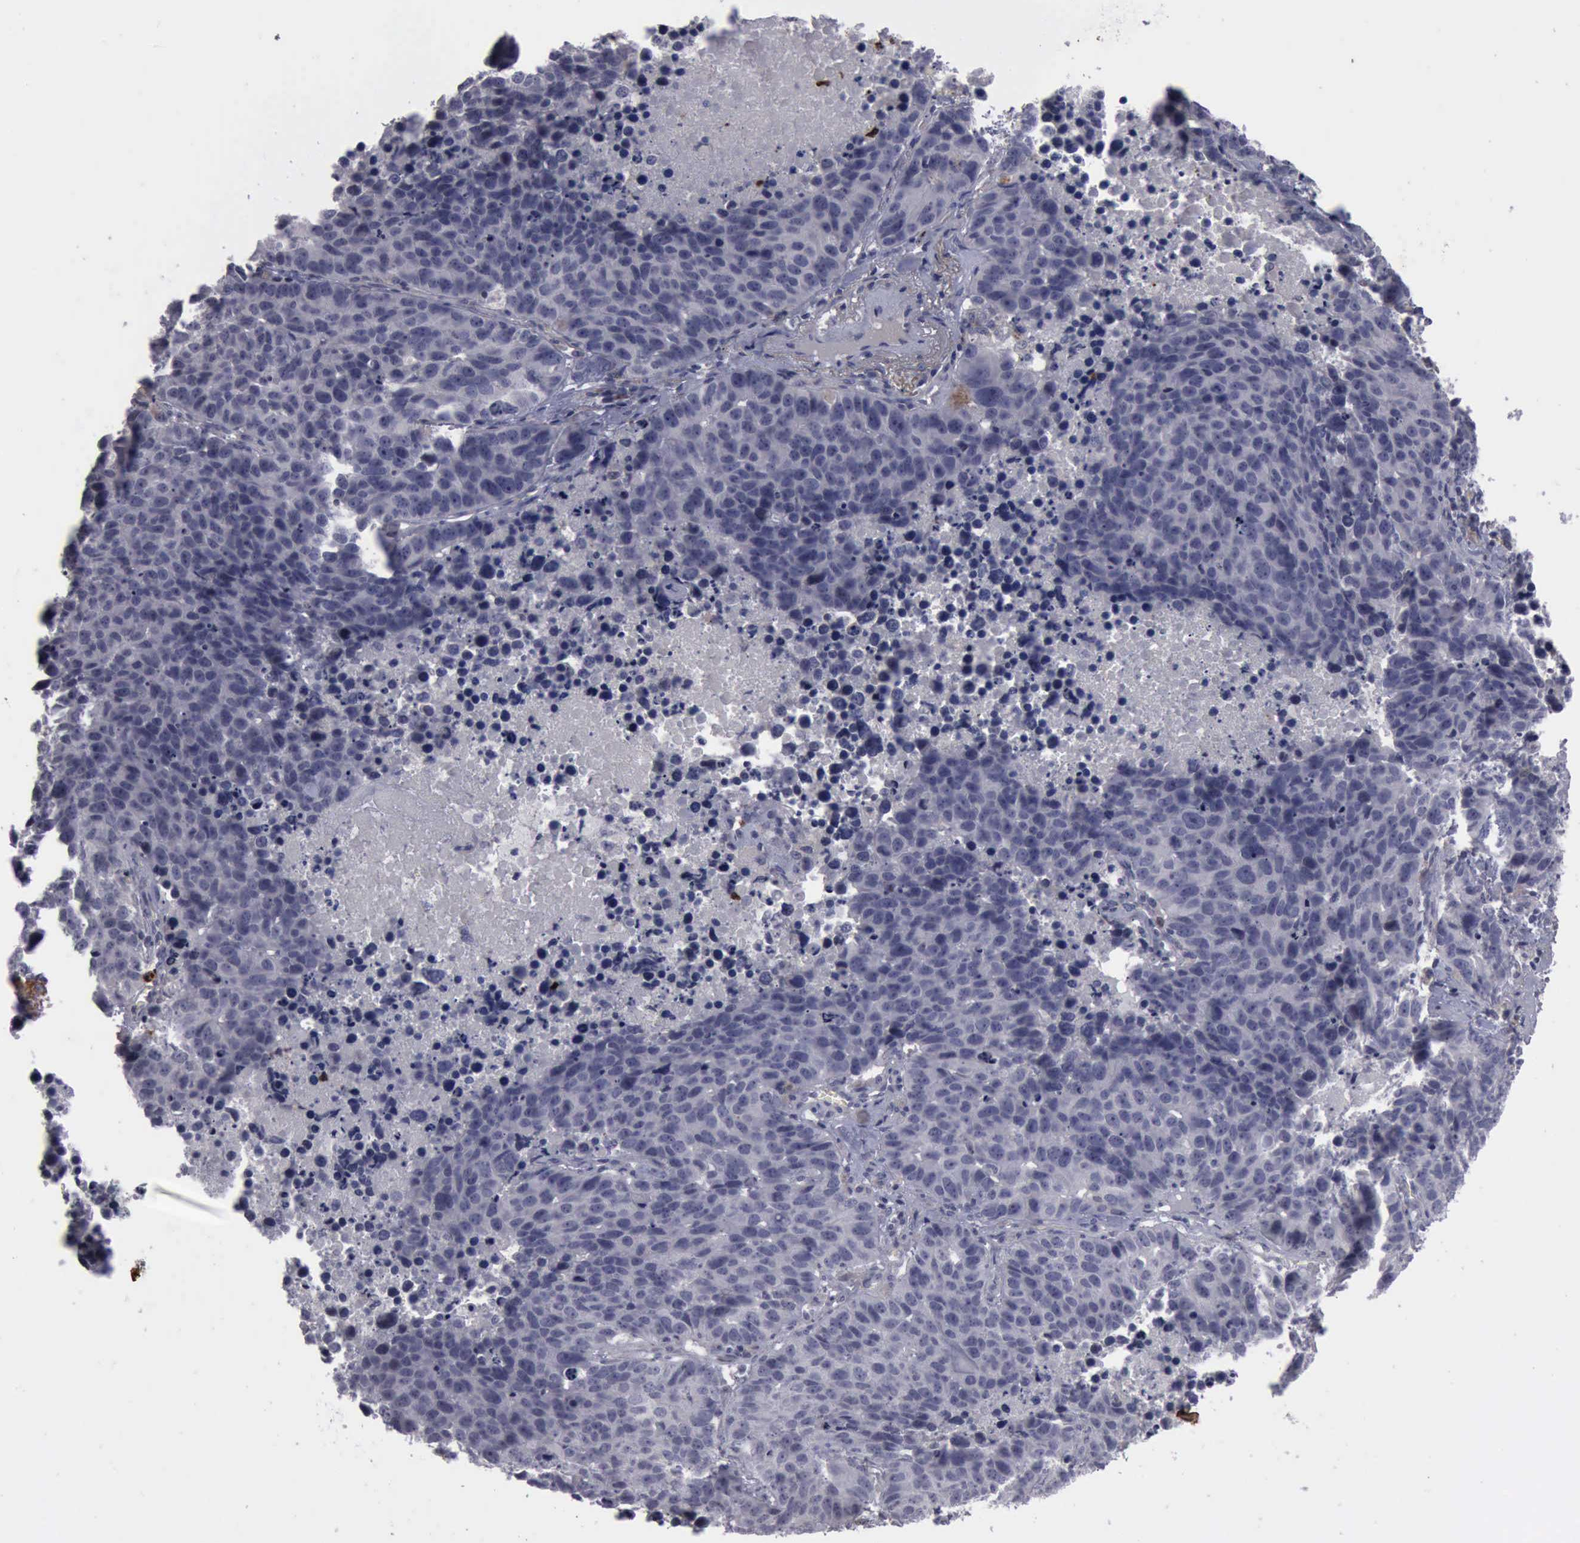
{"staining": {"intensity": "negative", "quantity": "none", "location": "none"}, "tissue": "lung cancer", "cell_type": "Tumor cells", "image_type": "cancer", "snomed": [{"axis": "morphology", "description": "Carcinoid, malignant, NOS"}, {"axis": "topography", "description": "Lung"}], "caption": "Photomicrograph shows no protein expression in tumor cells of lung cancer tissue.", "gene": "MMP9", "patient": {"sex": "male", "age": 60}}